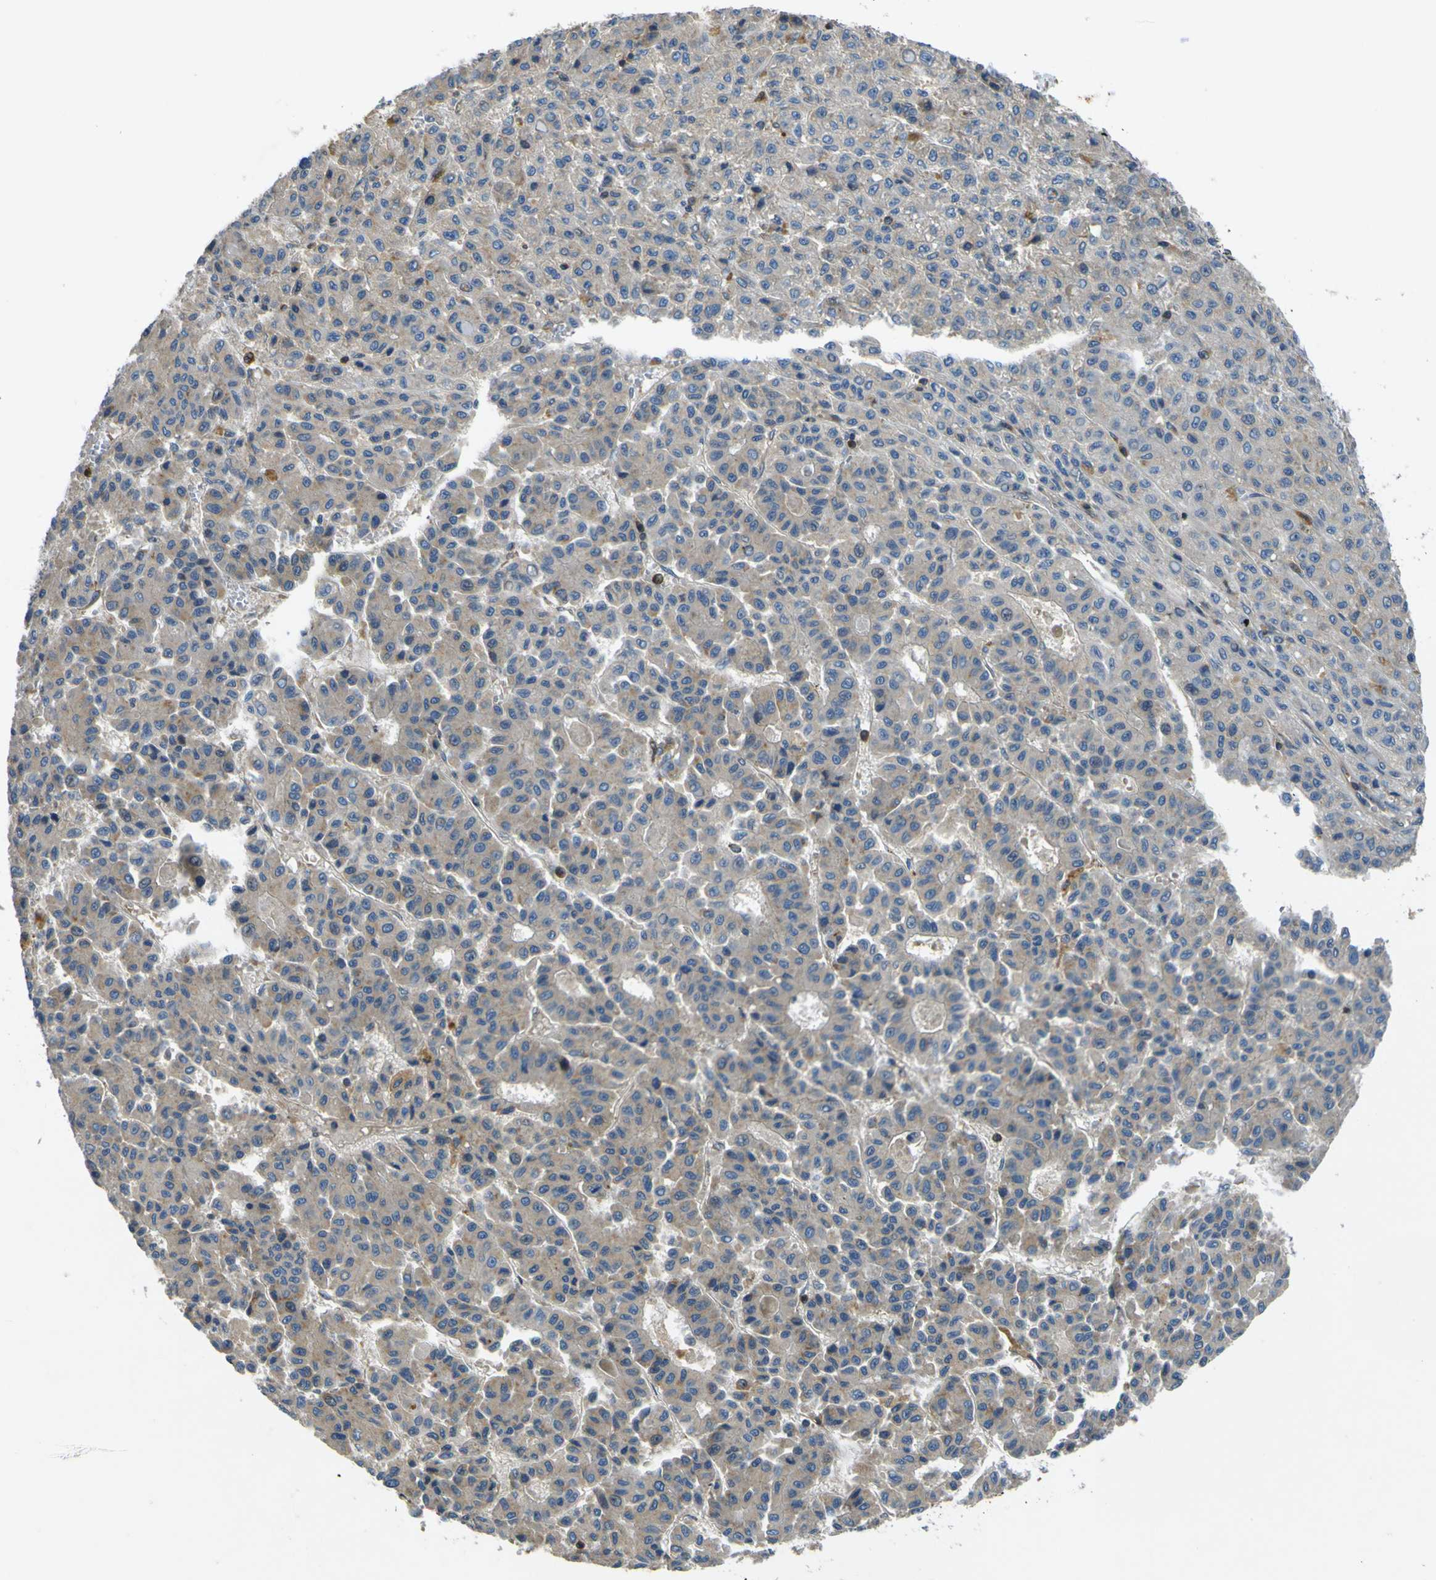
{"staining": {"intensity": "weak", "quantity": "<25%", "location": "cytoplasmic/membranous"}, "tissue": "liver cancer", "cell_type": "Tumor cells", "image_type": "cancer", "snomed": [{"axis": "morphology", "description": "Carcinoma, Hepatocellular, NOS"}, {"axis": "topography", "description": "Liver"}], "caption": "This is an immunohistochemistry photomicrograph of hepatocellular carcinoma (liver). There is no positivity in tumor cells.", "gene": "RAB1B", "patient": {"sex": "male", "age": 70}}